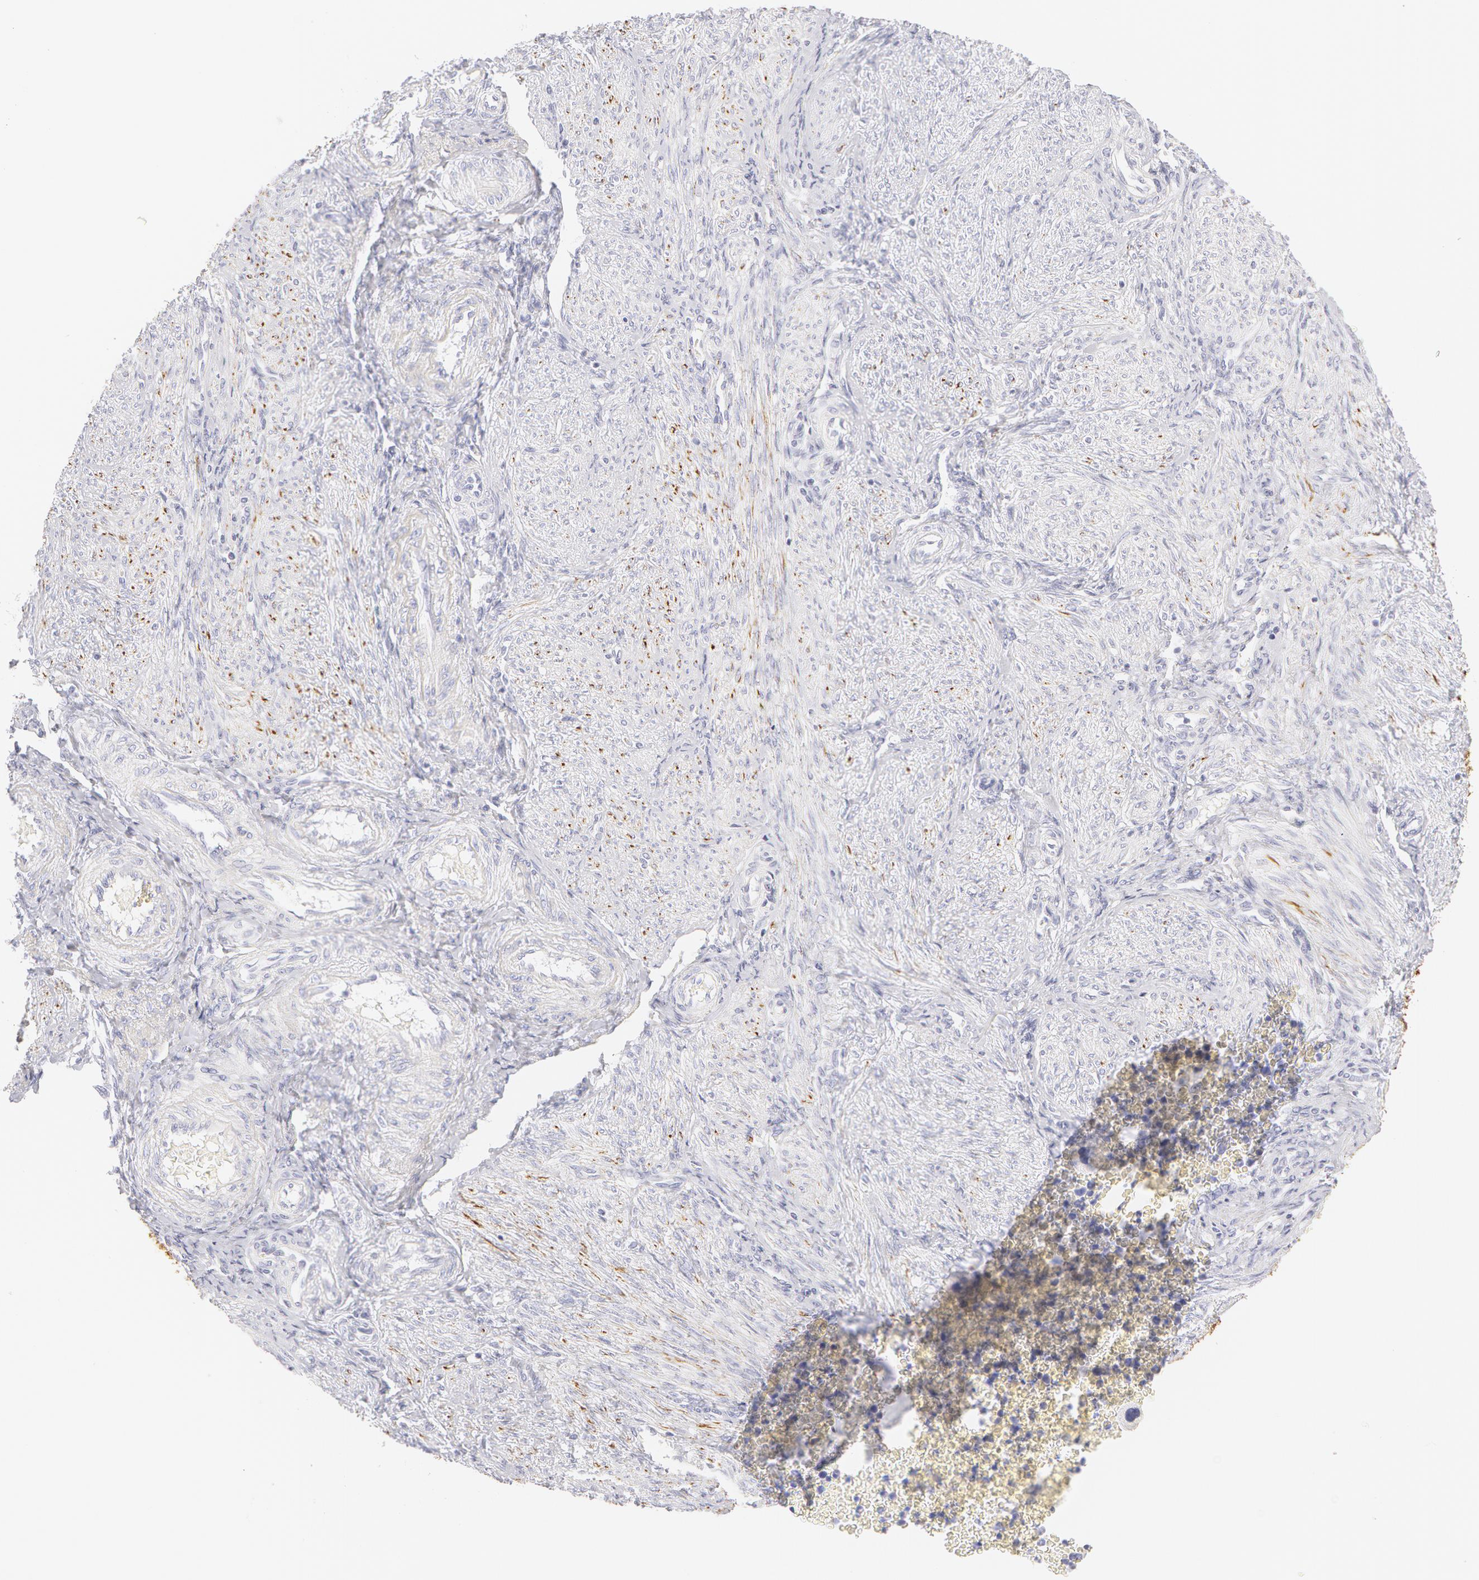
{"staining": {"intensity": "negative", "quantity": "none", "location": "none"}, "tissue": "endometrium", "cell_type": "Cells in endometrial stroma", "image_type": "normal", "snomed": [{"axis": "morphology", "description": "Normal tissue, NOS"}, {"axis": "topography", "description": "Endometrium"}], "caption": "Histopathology image shows no protein positivity in cells in endometrial stroma of benign endometrium.", "gene": "KRT8", "patient": {"sex": "female", "age": 36}}